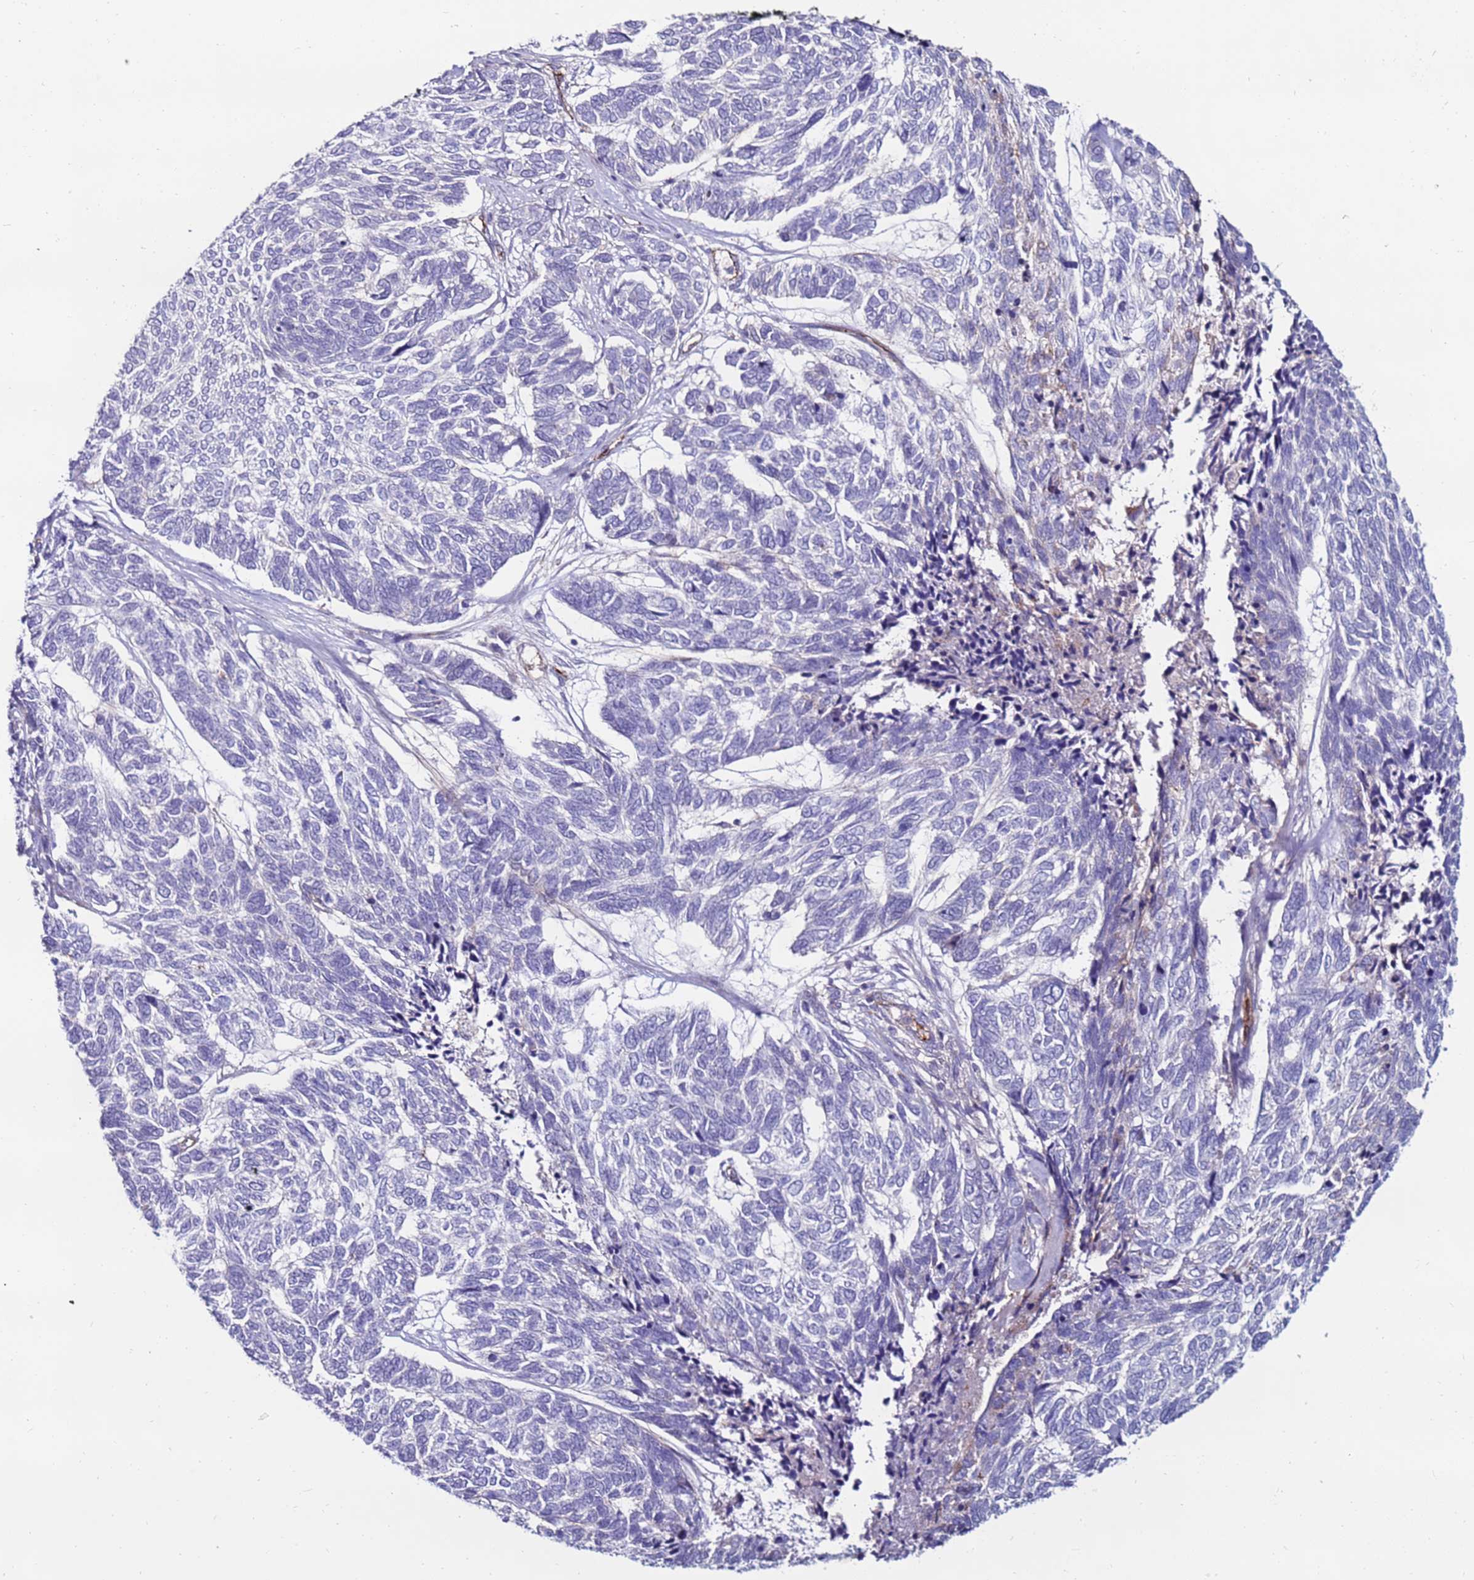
{"staining": {"intensity": "negative", "quantity": "none", "location": "none"}, "tissue": "skin cancer", "cell_type": "Tumor cells", "image_type": "cancer", "snomed": [{"axis": "morphology", "description": "Basal cell carcinoma"}, {"axis": "topography", "description": "Skin"}], "caption": "Immunohistochemistry photomicrograph of neoplastic tissue: human skin cancer (basal cell carcinoma) stained with DAB exhibits no significant protein staining in tumor cells.", "gene": "CLEC4M", "patient": {"sex": "female", "age": 65}}